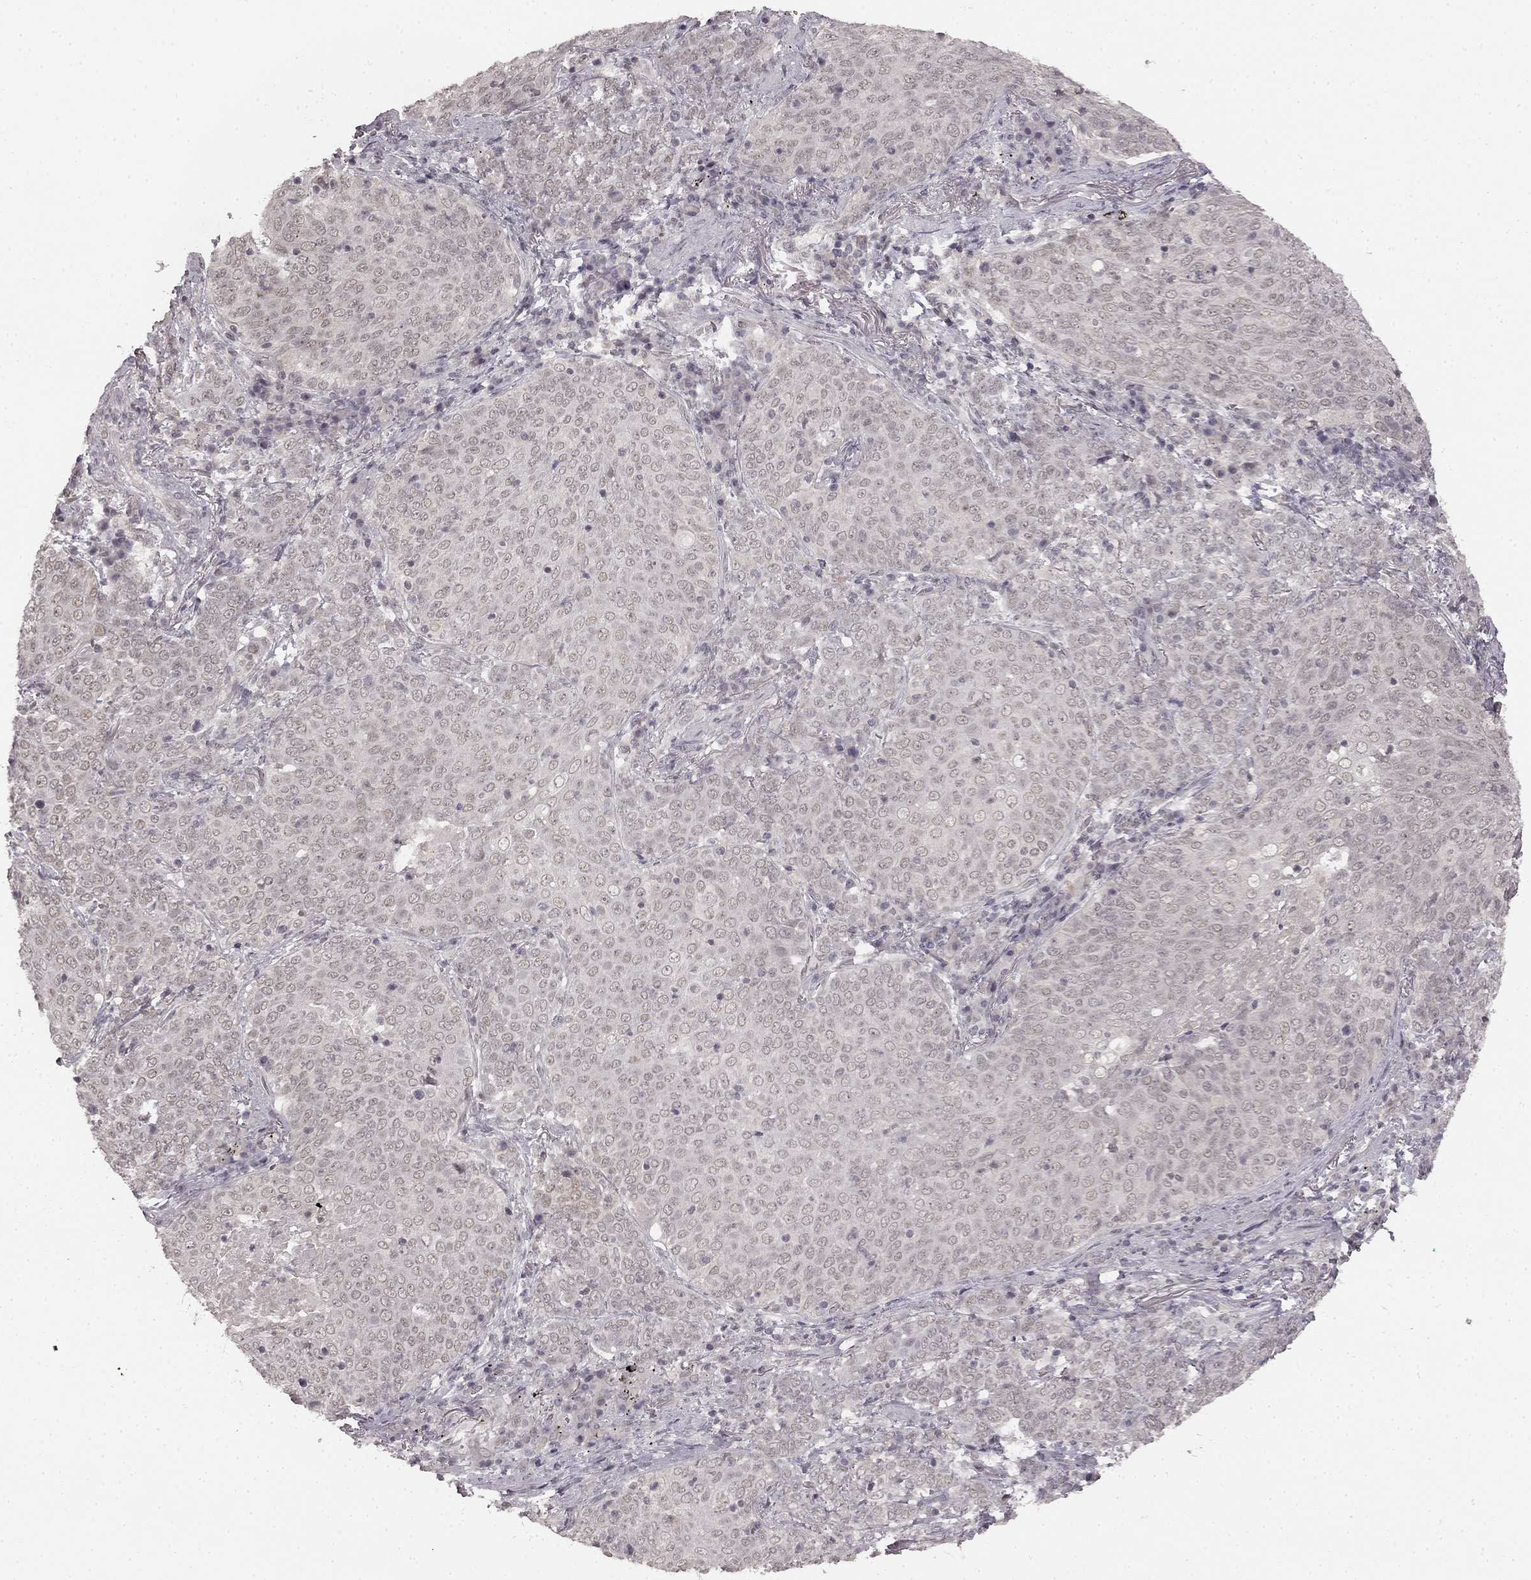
{"staining": {"intensity": "negative", "quantity": "none", "location": "none"}, "tissue": "lung cancer", "cell_type": "Tumor cells", "image_type": "cancer", "snomed": [{"axis": "morphology", "description": "Squamous cell carcinoma, NOS"}, {"axis": "topography", "description": "Lung"}], "caption": "A high-resolution histopathology image shows immunohistochemistry (IHC) staining of lung cancer, which reveals no significant expression in tumor cells.", "gene": "HCN4", "patient": {"sex": "male", "age": 82}}